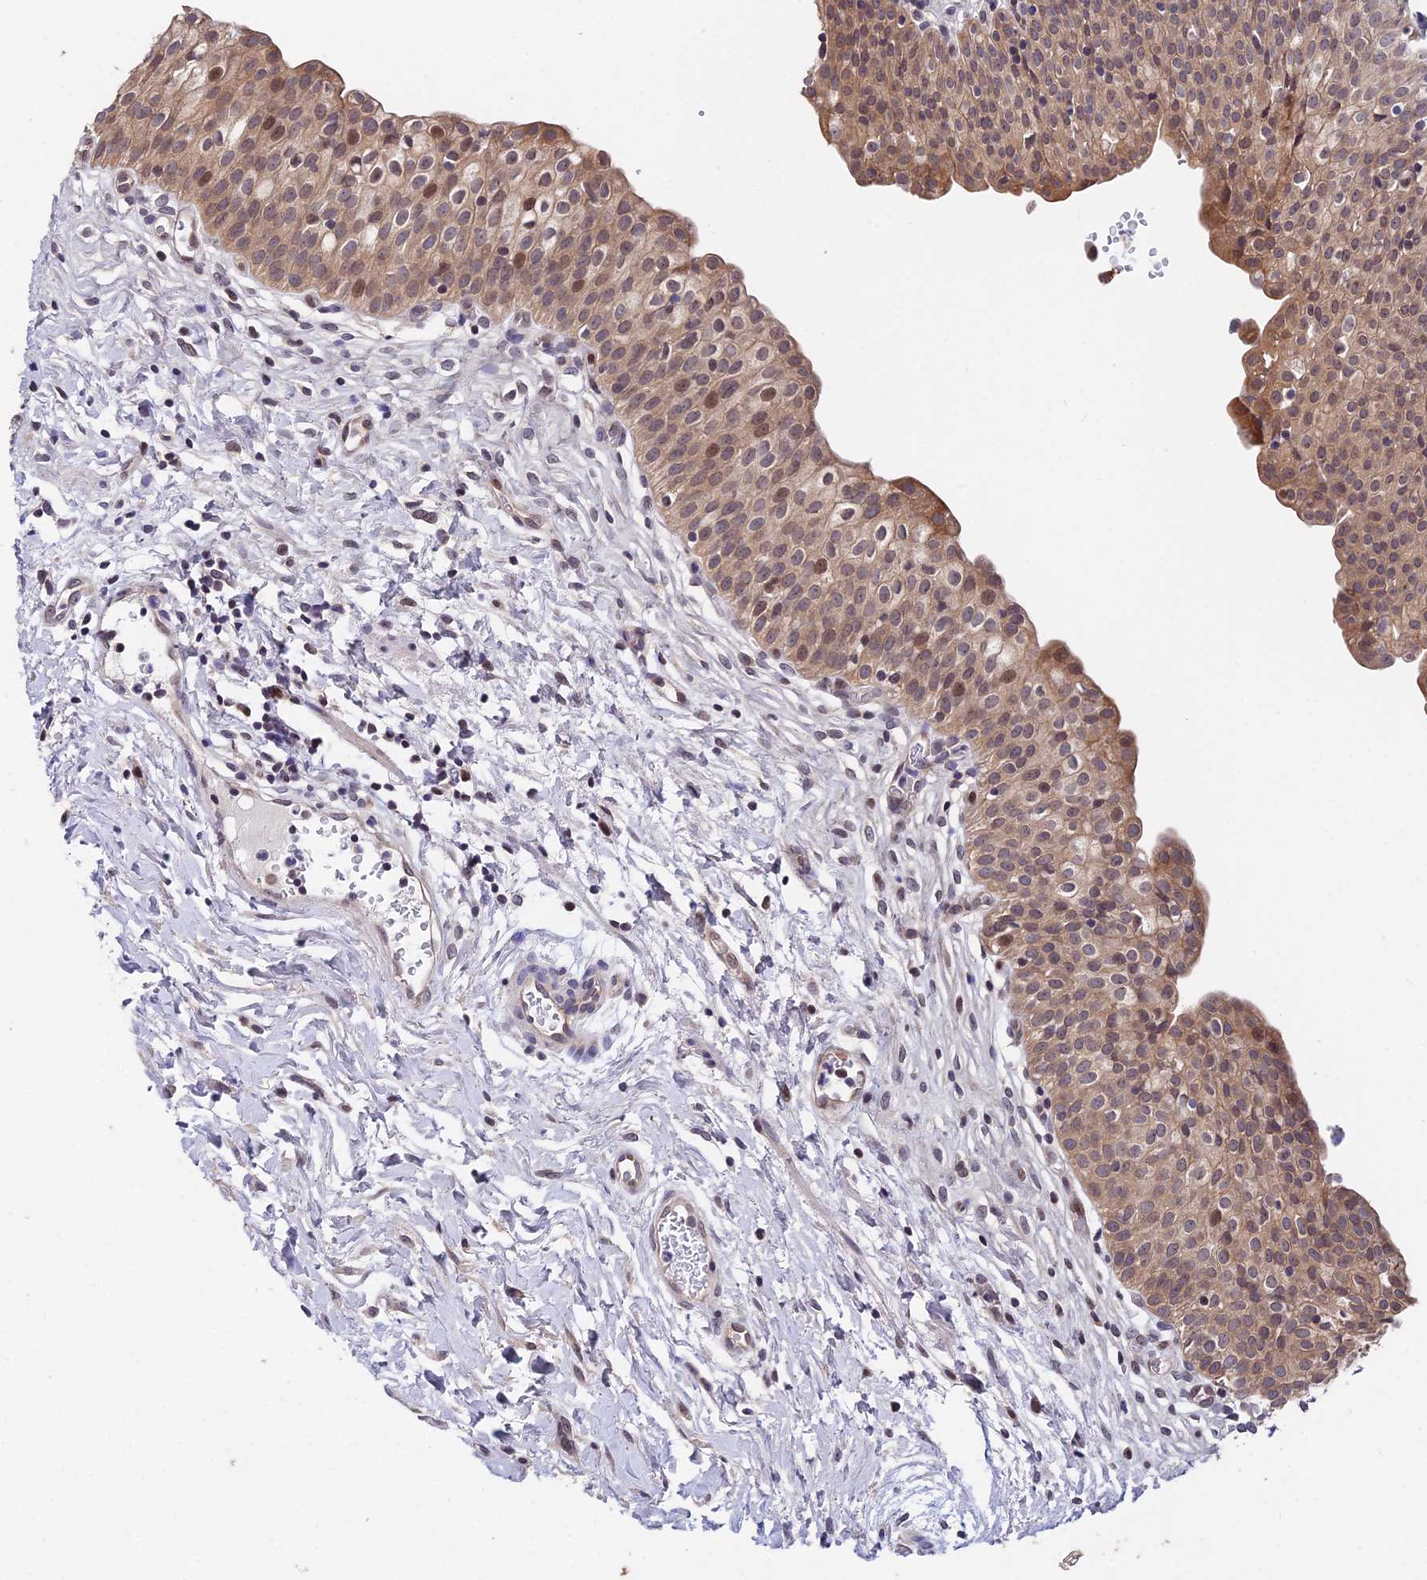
{"staining": {"intensity": "moderate", "quantity": ">75%", "location": "cytoplasmic/membranous,nuclear"}, "tissue": "urinary bladder", "cell_type": "Urothelial cells", "image_type": "normal", "snomed": [{"axis": "morphology", "description": "Normal tissue, NOS"}, {"axis": "topography", "description": "Urinary bladder"}], "caption": "Immunohistochemical staining of normal human urinary bladder demonstrates >75% levels of moderate cytoplasmic/membranous,nuclear protein expression in about >75% of urothelial cells.", "gene": "INPP4A", "patient": {"sex": "male", "age": 55}}